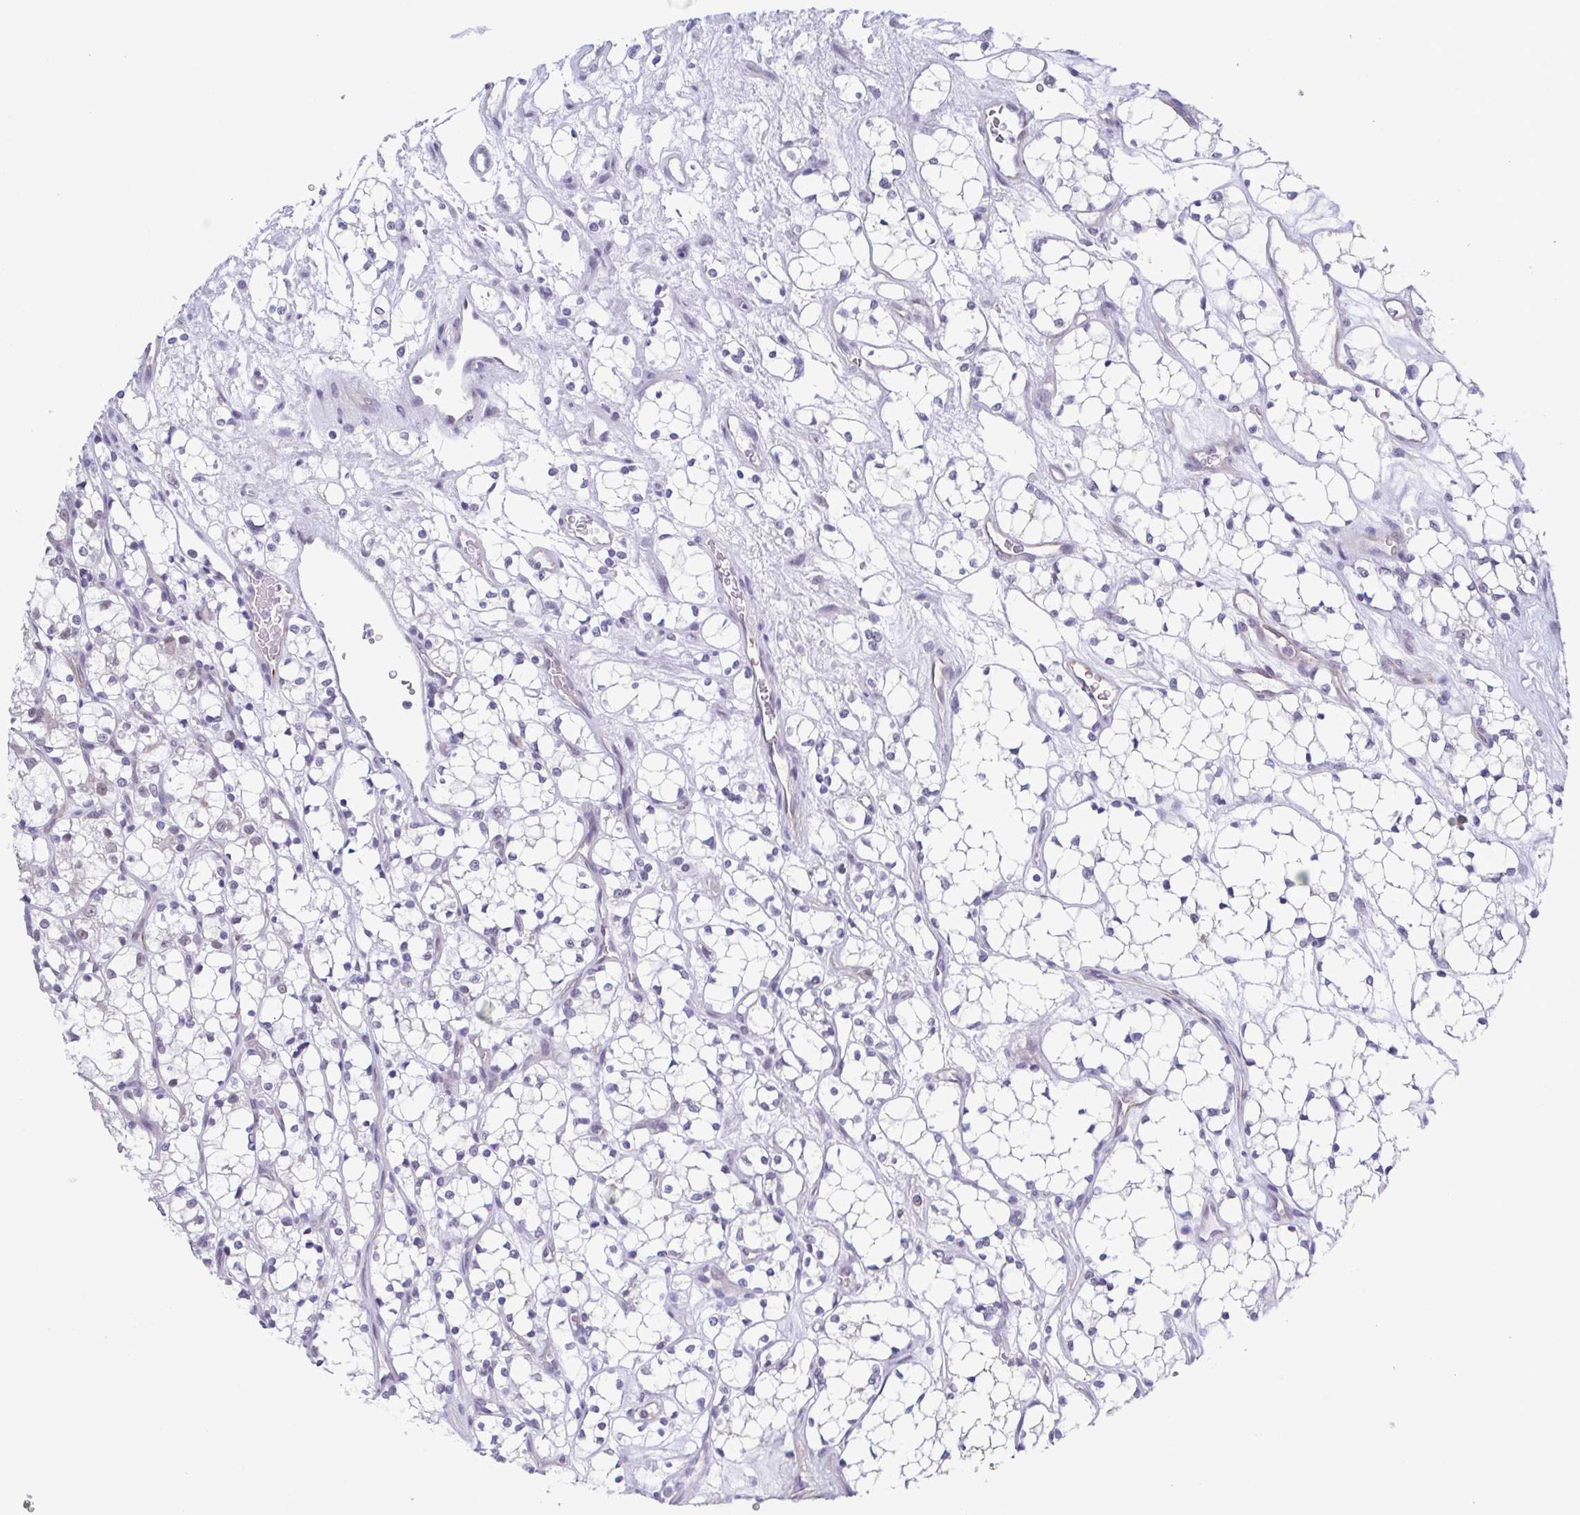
{"staining": {"intensity": "negative", "quantity": "none", "location": "none"}, "tissue": "renal cancer", "cell_type": "Tumor cells", "image_type": "cancer", "snomed": [{"axis": "morphology", "description": "Adenocarcinoma, NOS"}, {"axis": "topography", "description": "Kidney"}], "caption": "Renal cancer (adenocarcinoma) was stained to show a protein in brown. There is no significant staining in tumor cells.", "gene": "TMEM92", "patient": {"sex": "female", "age": 69}}